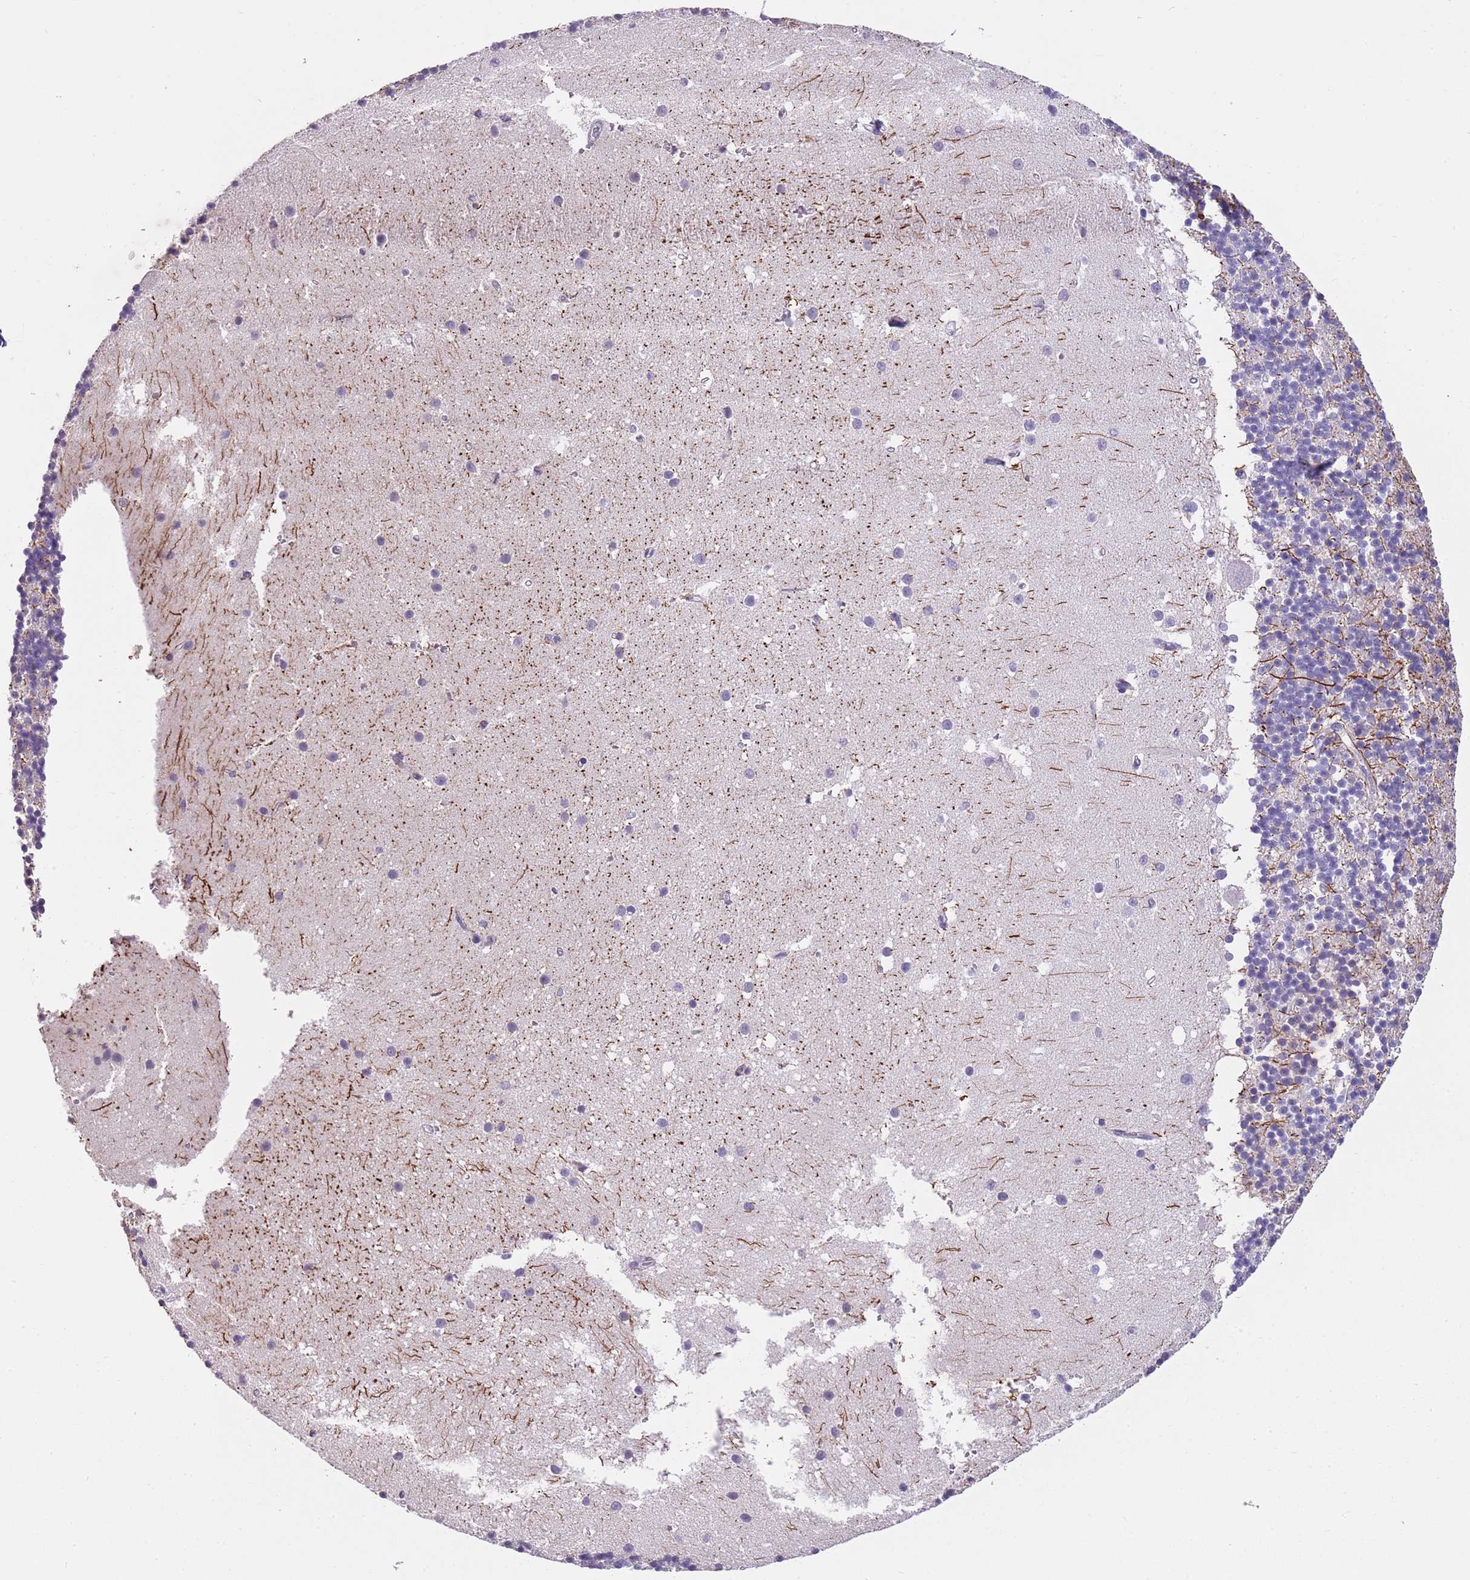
{"staining": {"intensity": "negative", "quantity": "none", "location": "none"}, "tissue": "cerebellum", "cell_type": "Cells in granular layer", "image_type": "normal", "snomed": [{"axis": "morphology", "description": "Normal tissue, NOS"}, {"axis": "topography", "description": "Cerebellum"}], "caption": "High power microscopy micrograph of an immunohistochemistry micrograph of benign cerebellum, revealing no significant staining in cells in granular layer.", "gene": "SLC35E3", "patient": {"sex": "male", "age": 54}}